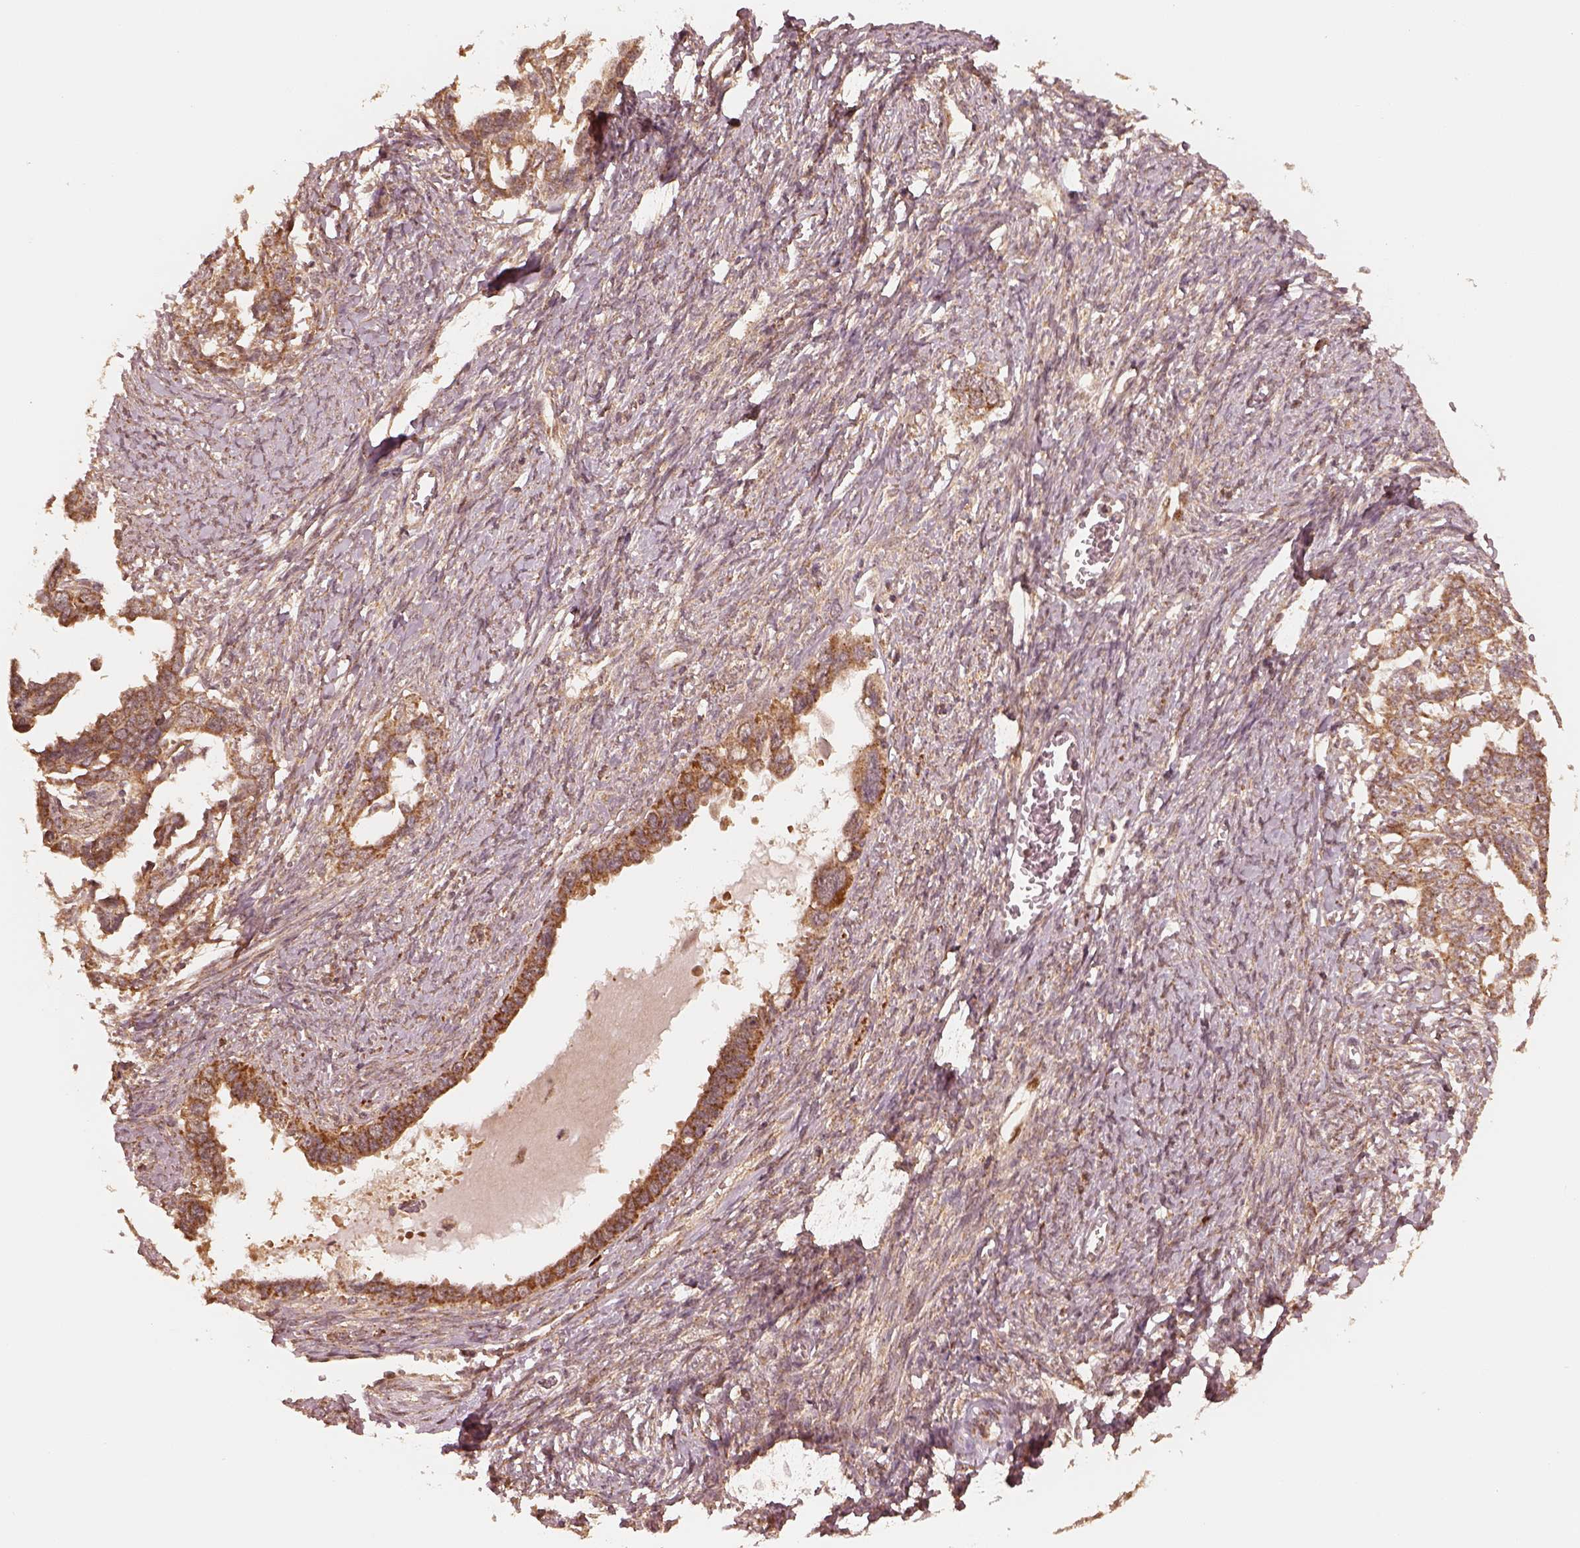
{"staining": {"intensity": "moderate", "quantity": ">75%", "location": "cytoplasmic/membranous"}, "tissue": "ovarian cancer", "cell_type": "Tumor cells", "image_type": "cancer", "snomed": [{"axis": "morphology", "description": "Cystadenocarcinoma, serous, NOS"}, {"axis": "topography", "description": "Ovary"}], "caption": "Ovarian cancer tissue exhibits moderate cytoplasmic/membranous positivity in approximately >75% of tumor cells The protein of interest is stained brown, and the nuclei are stained in blue (DAB IHC with brightfield microscopy, high magnification).", "gene": "DNAJC25", "patient": {"sex": "female", "age": 69}}